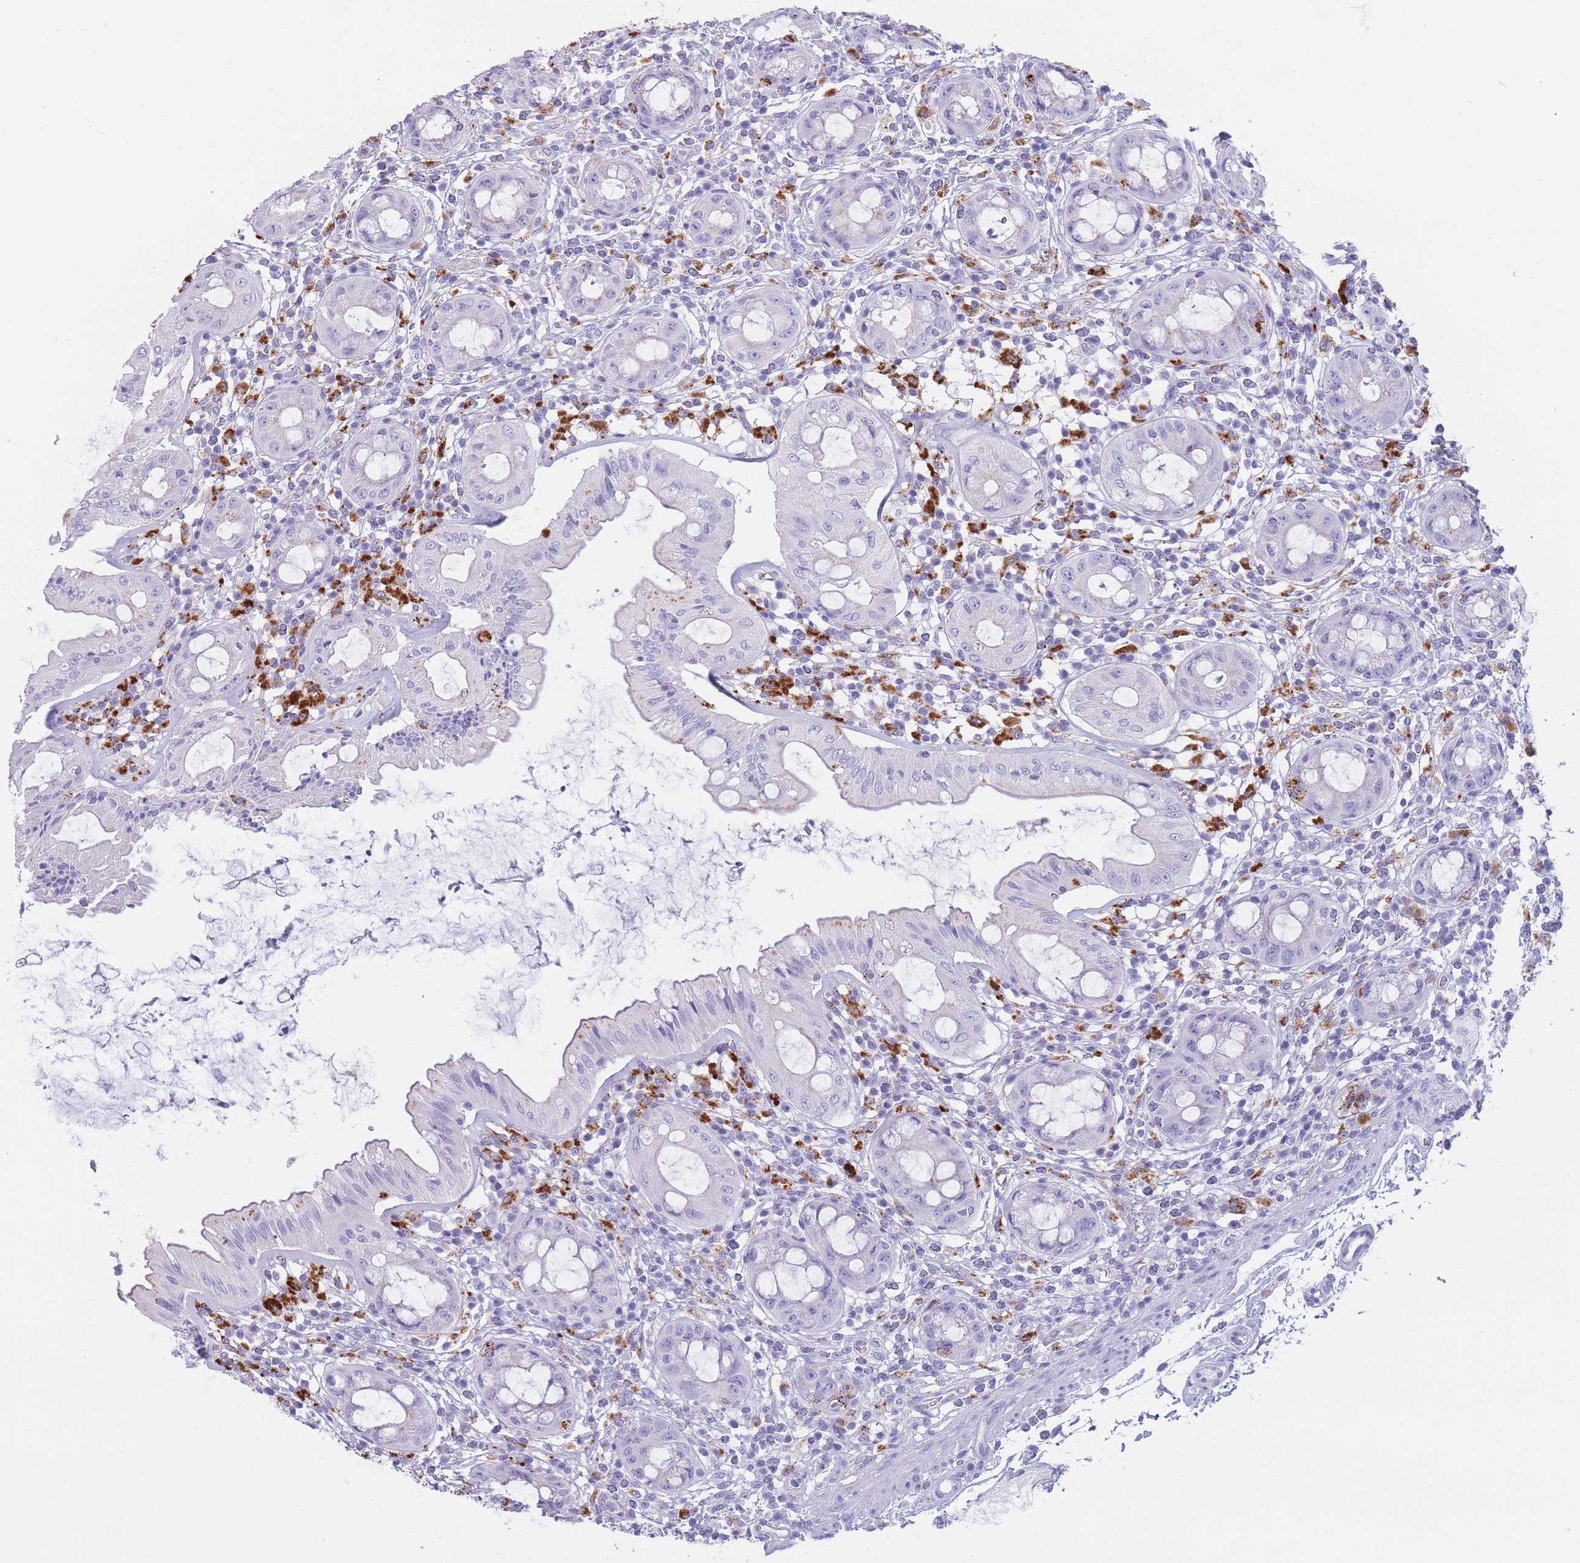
{"staining": {"intensity": "negative", "quantity": "none", "location": "none"}, "tissue": "rectum", "cell_type": "Glandular cells", "image_type": "normal", "snomed": [{"axis": "morphology", "description": "Normal tissue, NOS"}, {"axis": "topography", "description": "Rectum"}], "caption": "High magnification brightfield microscopy of benign rectum stained with DAB (brown) and counterstained with hematoxylin (blue): glandular cells show no significant positivity. The staining was performed using DAB (3,3'-diaminobenzidine) to visualize the protein expression in brown, while the nuclei were stained in blue with hematoxylin (Magnification: 20x).", "gene": "GAA", "patient": {"sex": "female", "age": 57}}